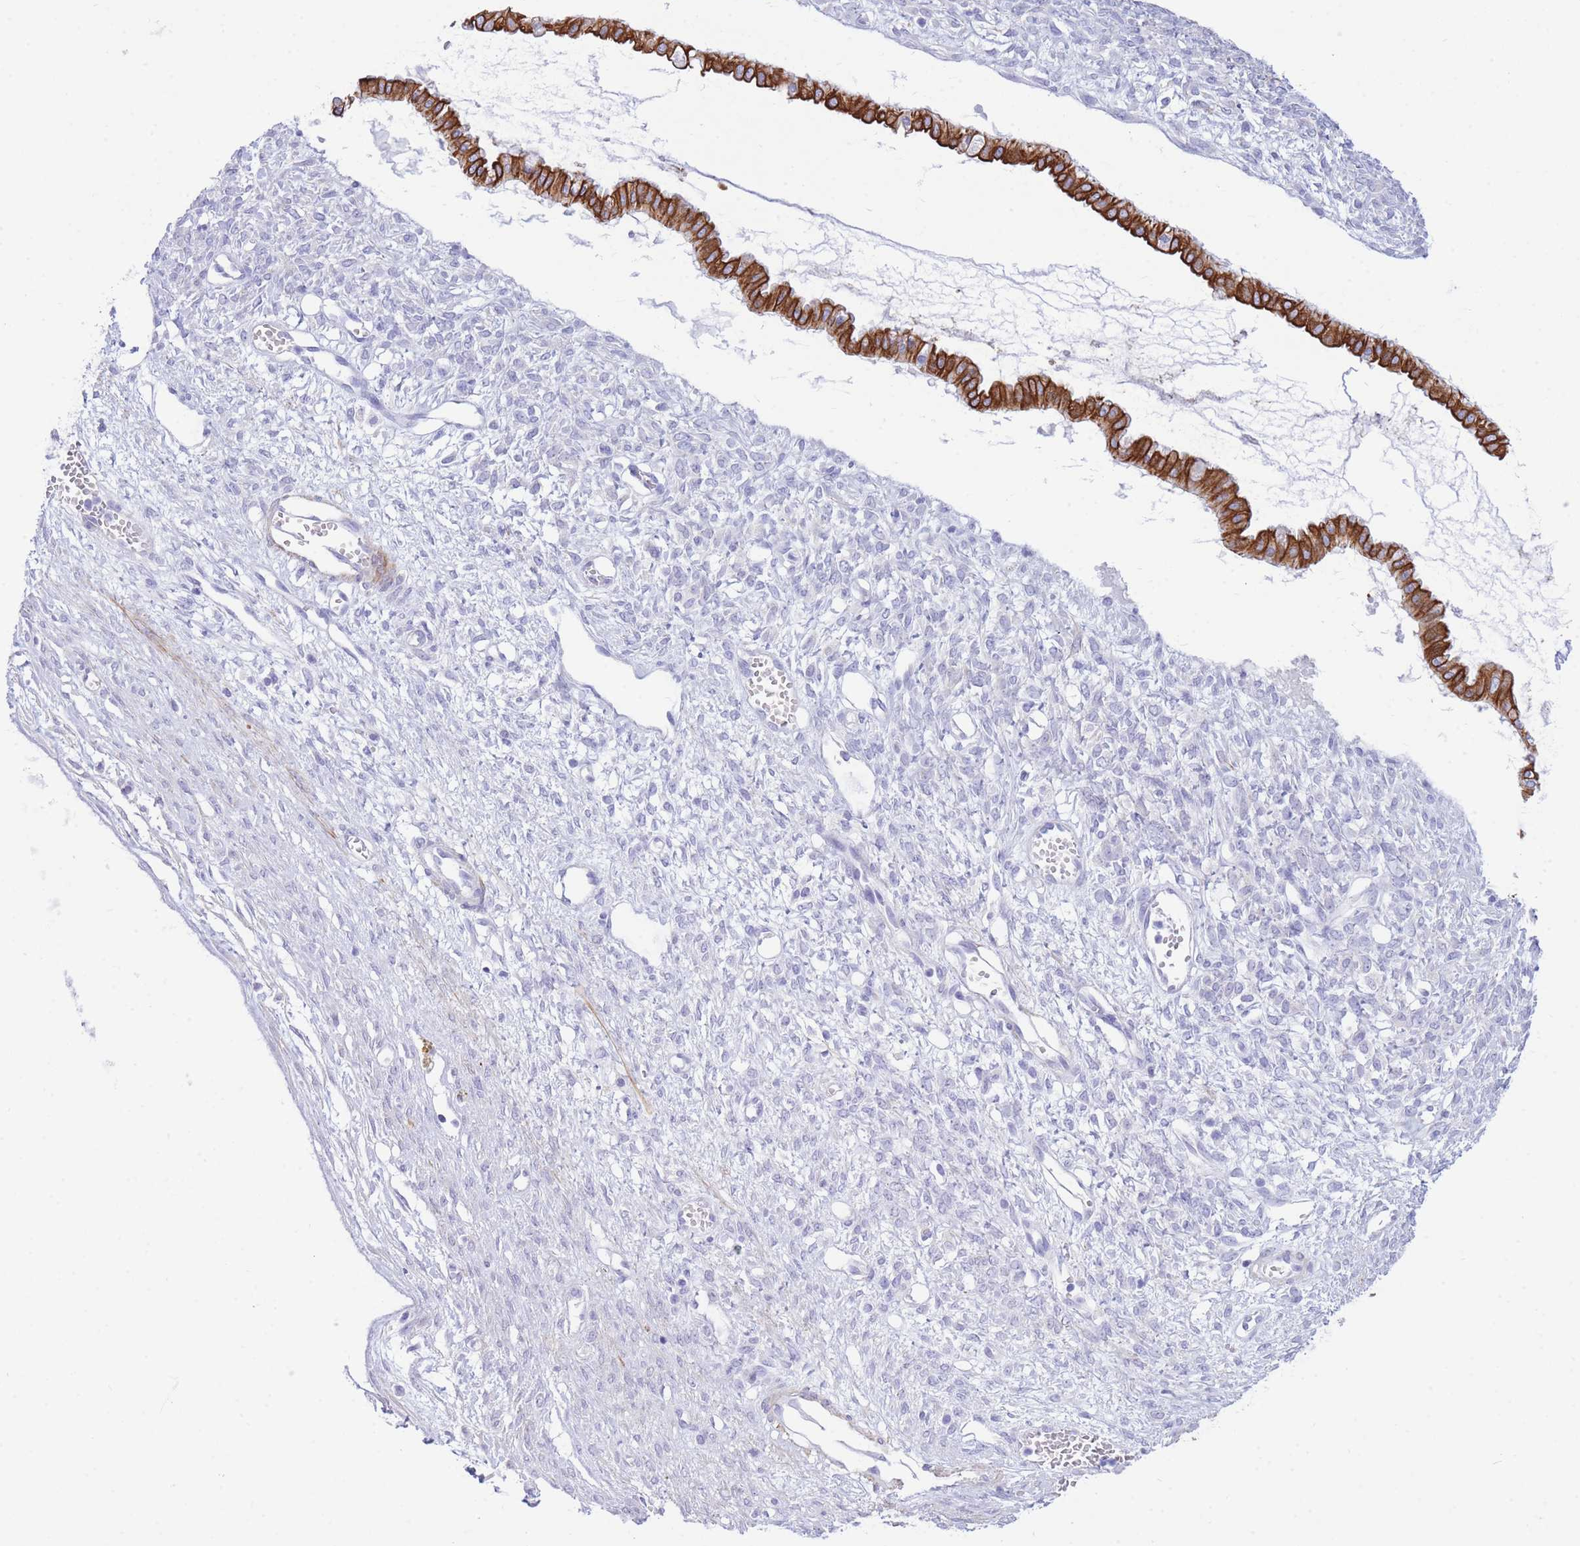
{"staining": {"intensity": "strong", "quantity": ">75%", "location": "cytoplasmic/membranous"}, "tissue": "ovarian cancer", "cell_type": "Tumor cells", "image_type": "cancer", "snomed": [{"axis": "morphology", "description": "Cystadenocarcinoma, mucinous, NOS"}, {"axis": "topography", "description": "Ovary"}], "caption": "Immunohistochemical staining of ovarian cancer (mucinous cystadenocarcinoma) reveals strong cytoplasmic/membranous protein expression in about >75% of tumor cells. Immunohistochemistry stains the protein of interest in brown and the nuclei are stained blue.", "gene": "VWA8", "patient": {"sex": "female", "age": 73}}